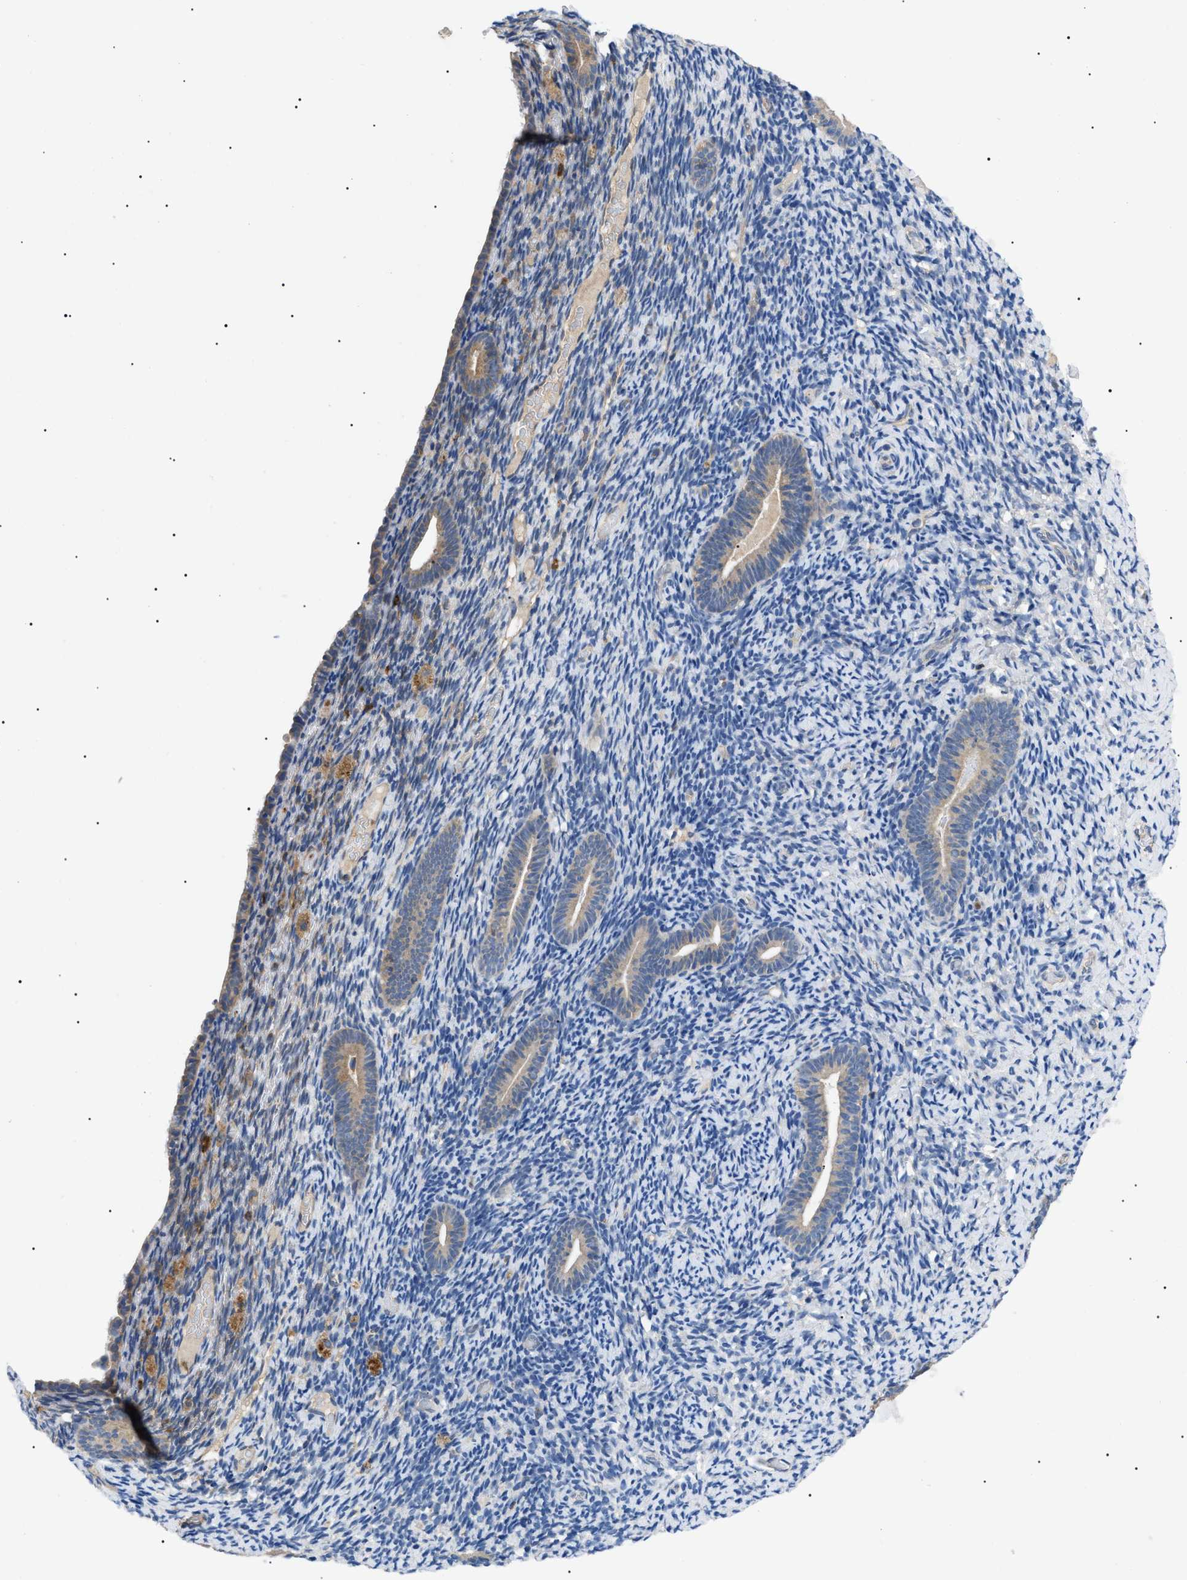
{"staining": {"intensity": "weak", "quantity": "<25%", "location": "cytoplasmic/membranous"}, "tissue": "endometrium", "cell_type": "Cells in endometrial stroma", "image_type": "normal", "snomed": [{"axis": "morphology", "description": "Normal tissue, NOS"}, {"axis": "topography", "description": "Endometrium"}], "caption": "Cells in endometrial stroma are negative for brown protein staining in normal endometrium. (DAB (3,3'-diaminobenzidine) immunohistochemistry (IHC) visualized using brightfield microscopy, high magnification).", "gene": "RIPK1", "patient": {"sex": "female", "age": 51}}